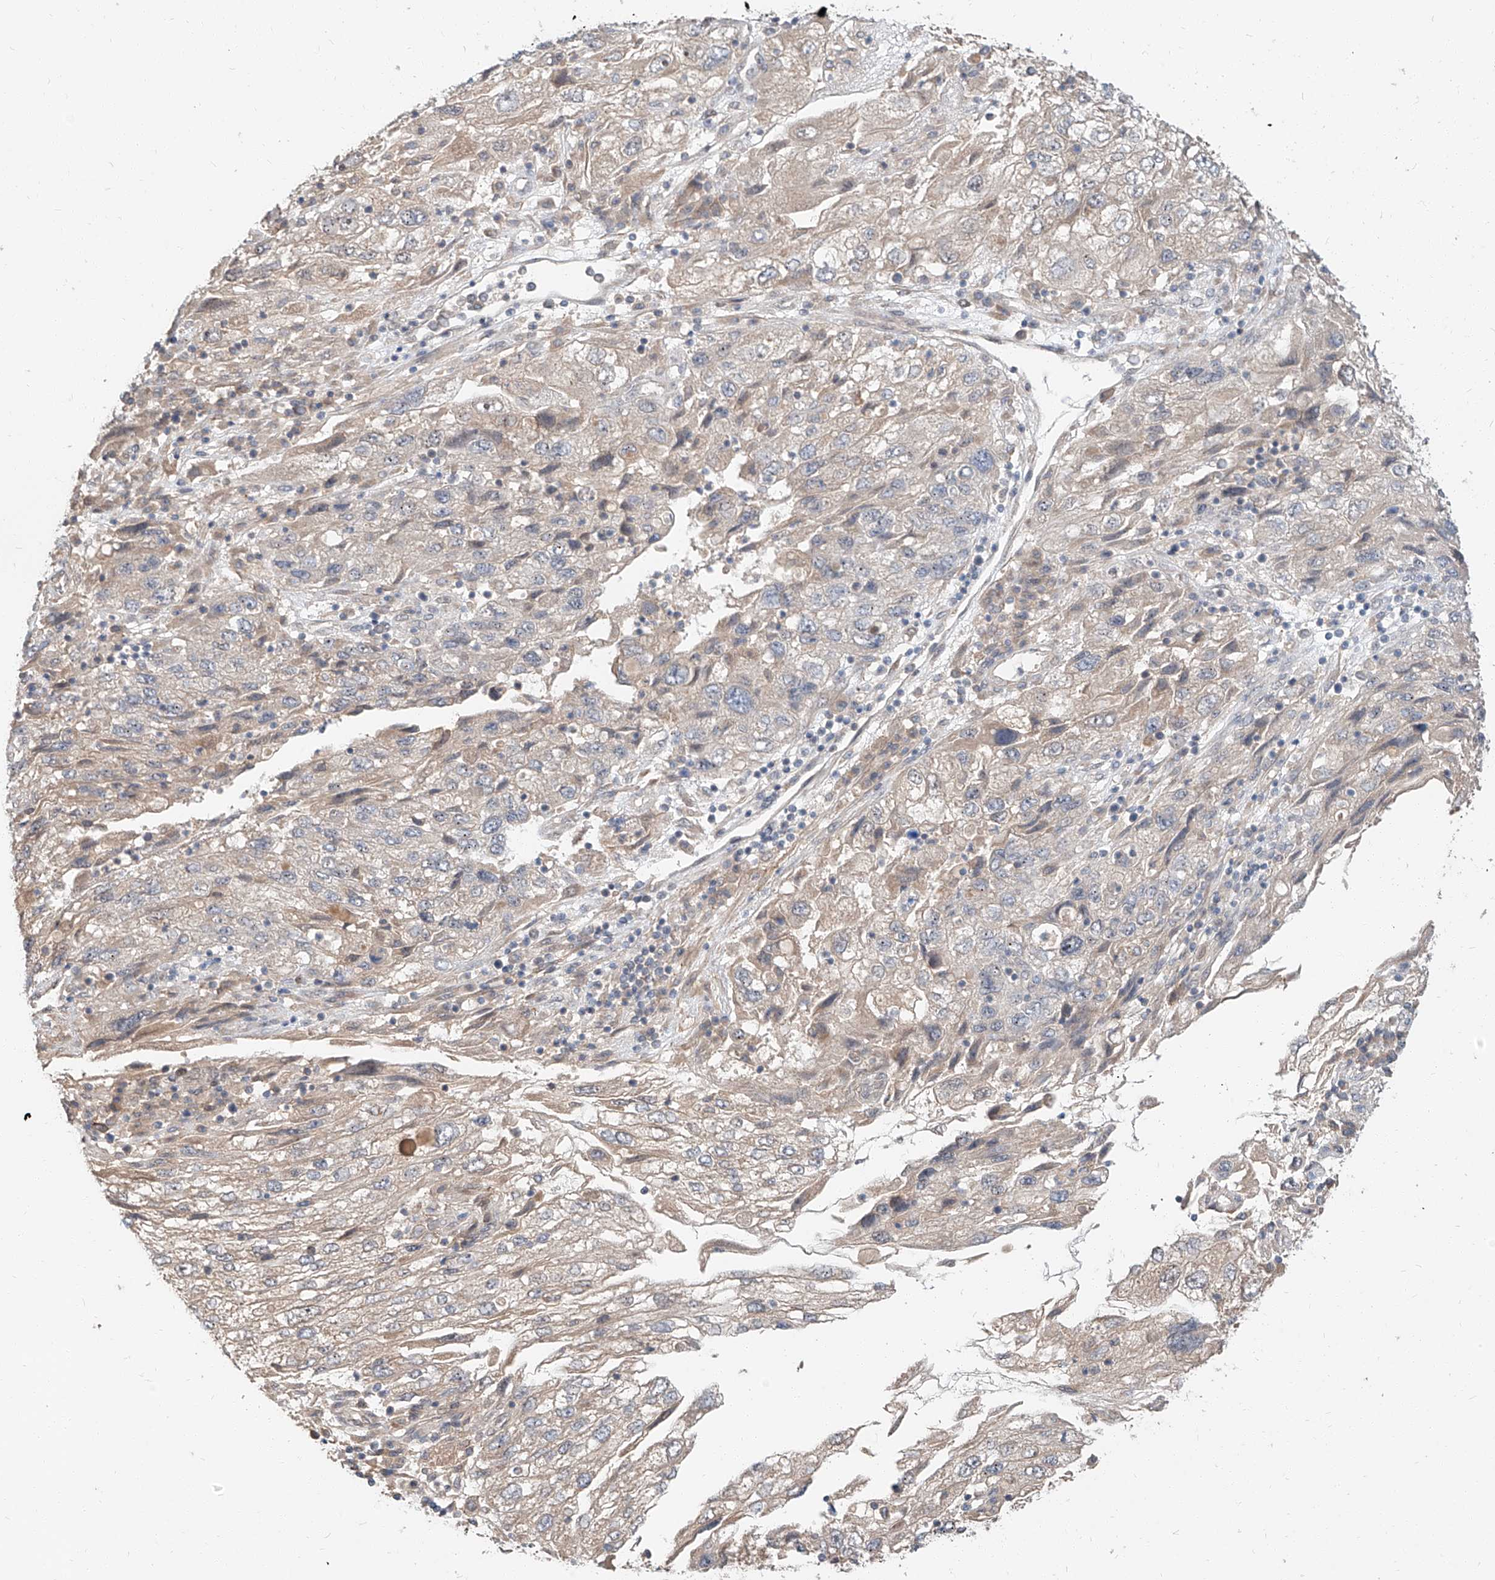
{"staining": {"intensity": "weak", "quantity": "<25%", "location": "cytoplasmic/membranous"}, "tissue": "endometrial cancer", "cell_type": "Tumor cells", "image_type": "cancer", "snomed": [{"axis": "morphology", "description": "Adenocarcinoma, NOS"}, {"axis": "topography", "description": "Endometrium"}], "caption": "Immunohistochemistry (IHC) micrograph of neoplastic tissue: adenocarcinoma (endometrial) stained with DAB (3,3'-diaminobenzidine) exhibits no significant protein positivity in tumor cells.", "gene": "STX19", "patient": {"sex": "female", "age": 49}}